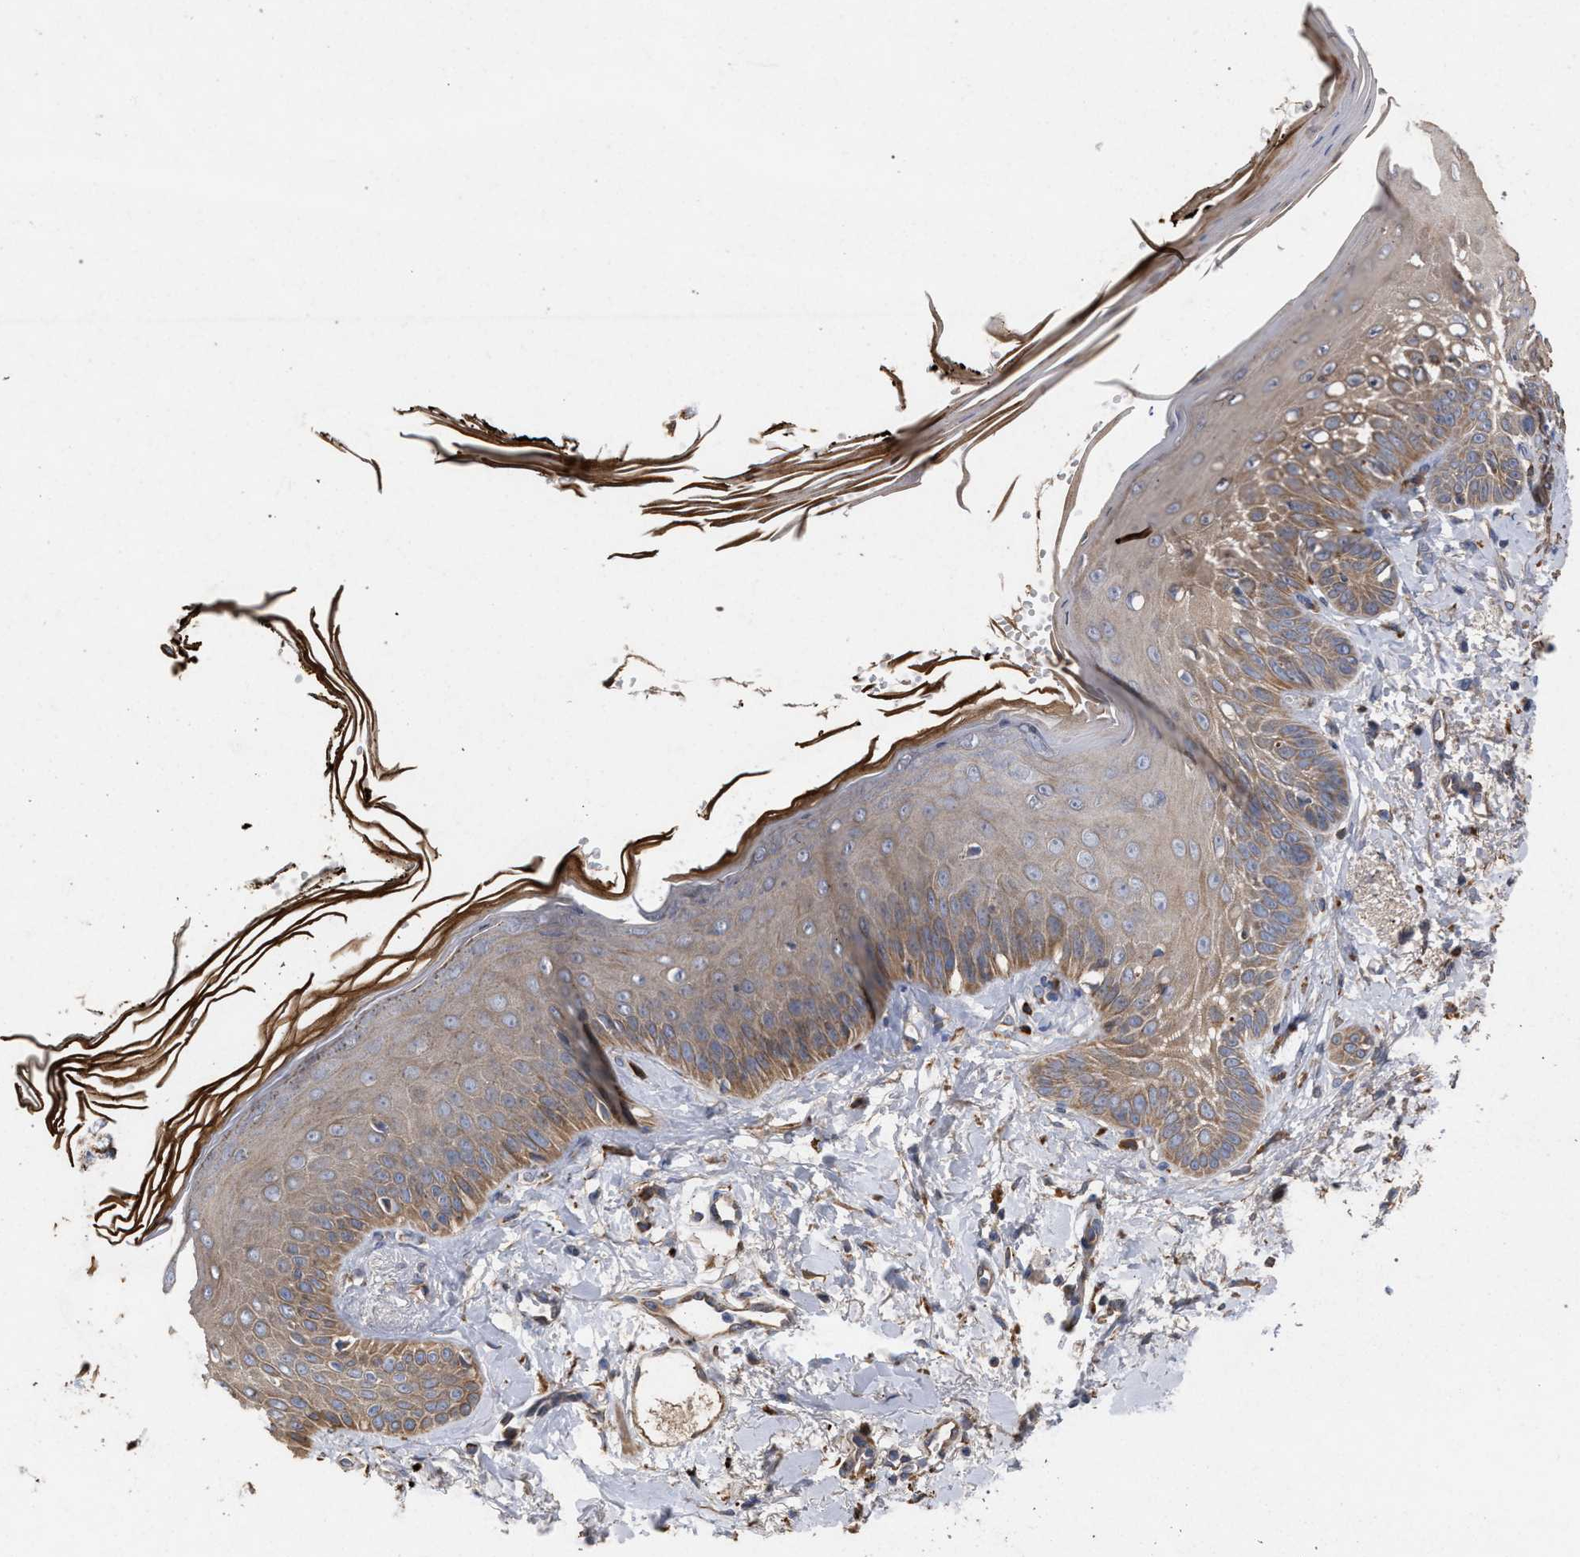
{"staining": {"intensity": "moderate", "quantity": "25%-75%", "location": "cytoplasmic/membranous"}, "tissue": "skin", "cell_type": "Fibroblasts", "image_type": "normal", "snomed": [{"axis": "morphology", "description": "Normal tissue, NOS"}, {"axis": "topography", "description": "Skin"}, {"axis": "topography", "description": "Peripheral nerve tissue"}], "caption": "This micrograph displays immunohistochemistry staining of unremarkable skin, with medium moderate cytoplasmic/membranous positivity in approximately 25%-75% of fibroblasts.", "gene": "BCL2L12", "patient": {"sex": "male", "age": 24}}